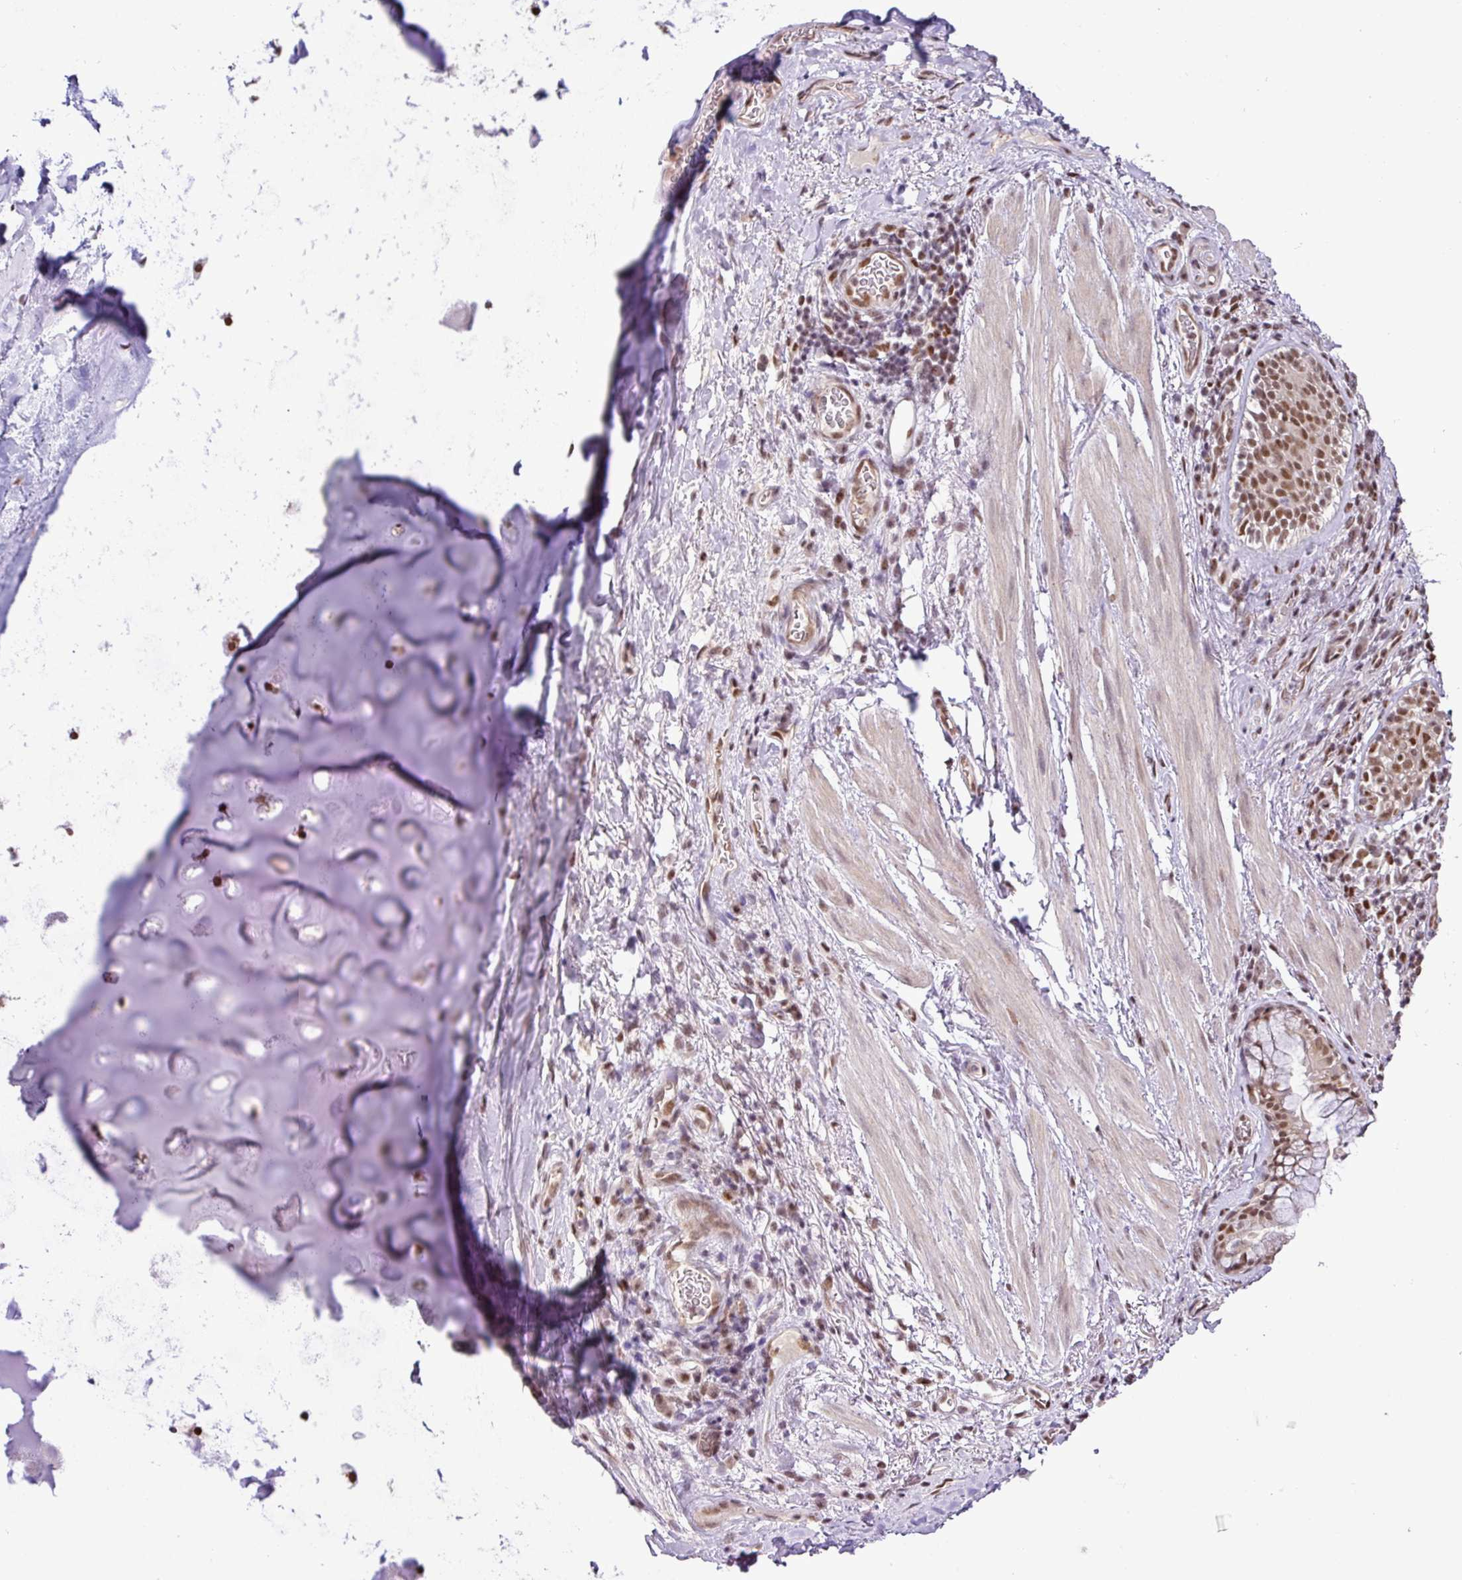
{"staining": {"intensity": "negative", "quantity": "none", "location": "none"}, "tissue": "adipose tissue", "cell_type": "Adipocytes", "image_type": "normal", "snomed": [{"axis": "morphology", "description": "Normal tissue, NOS"}, {"axis": "topography", "description": "Cartilage tissue"}, {"axis": "topography", "description": "Bronchus"}], "caption": "Benign adipose tissue was stained to show a protein in brown. There is no significant expression in adipocytes. (Stains: DAB (3,3'-diaminobenzidine) immunohistochemistry with hematoxylin counter stain, Microscopy: brightfield microscopy at high magnification).", "gene": "PGAP4", "patient": {"sex": "male", "age": 58}}